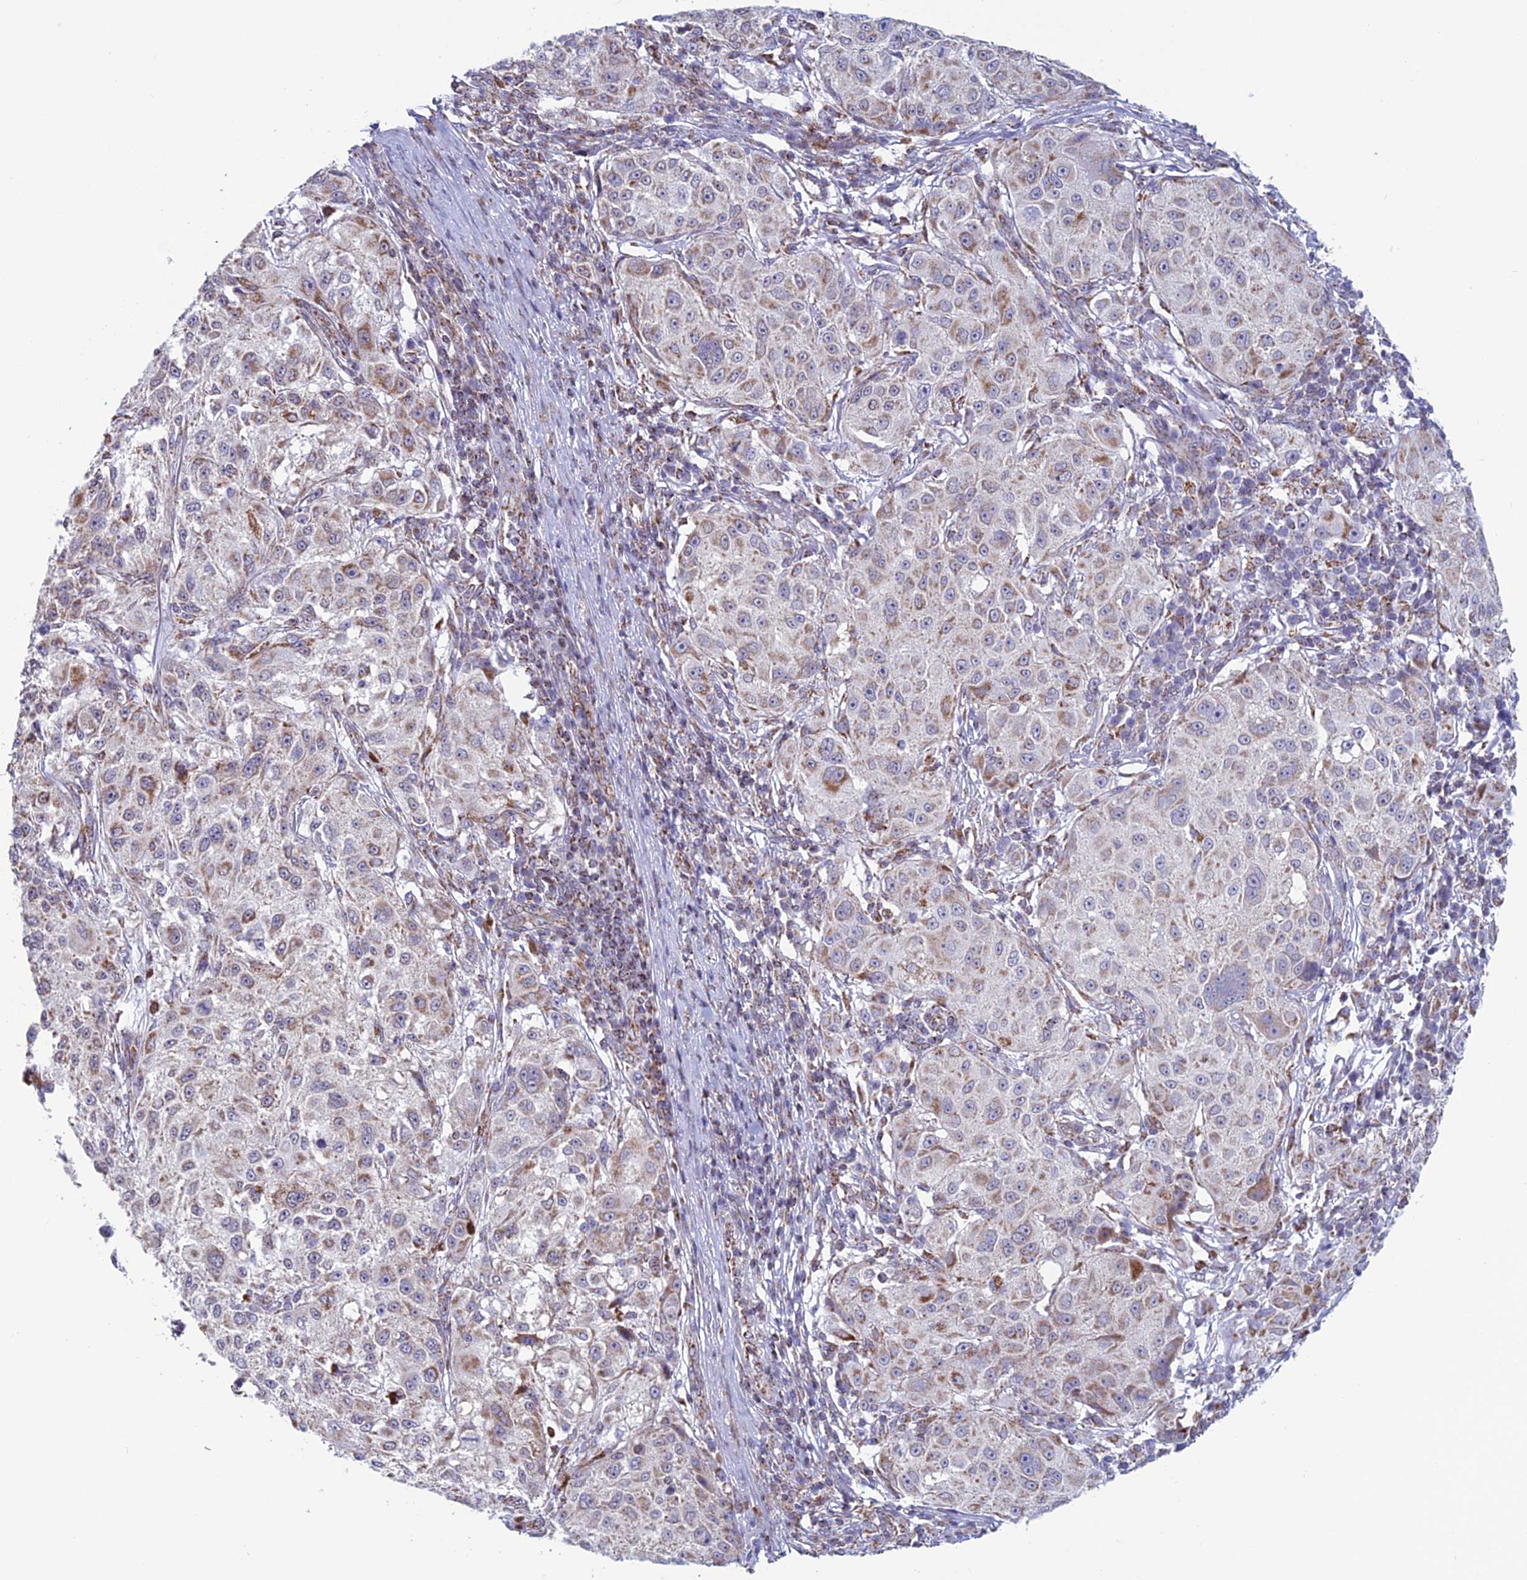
{"staining": {"intensity": "weak", "quantity": ">75%", "location": "cytoplasmic/membranous"}, "tissue": "melanoma", "cell_type": "Tumor cells", "image_type": "cancer", "snomed": [{"axis": "morphology", "description": "Necrosis, NOS"}, {"axis": "morphology", "description": "Malignant melanoma, NOS"}, {"axis": "topography", "description": "Skin"}], "caption": "Protein expression by immunohistochemistry (IHC) demonstrates weak cytoplasmic/membranous positivity in approximately >75% of tumor cells in malignant melanoma.", "gene": "ZNG1B", "patient": {"sex": "female", "age": 87}}